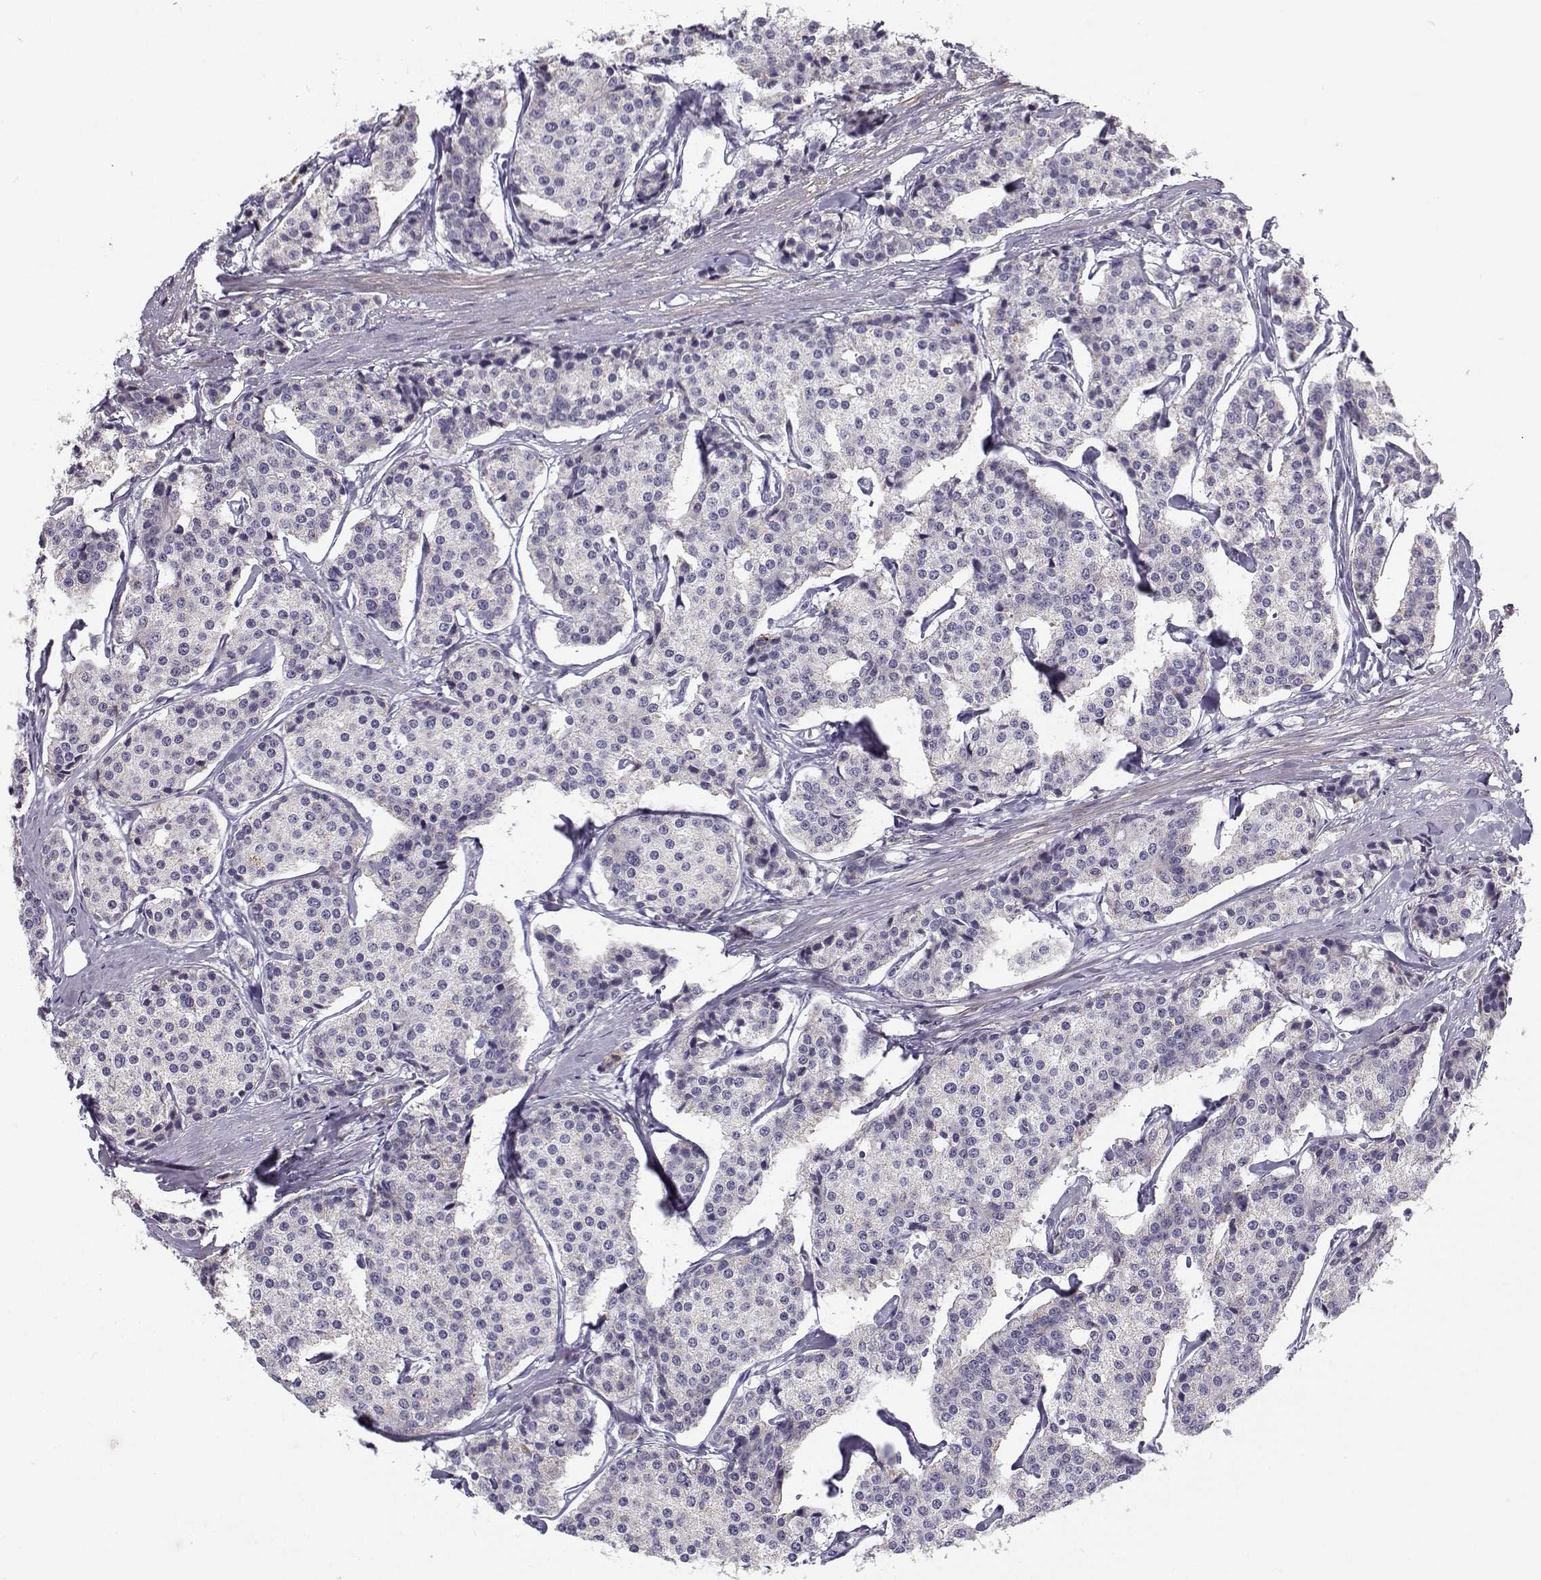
{"staining": {"intensity": "negative", "quantity": "none", "location": "none"}, "tissue": "carcinoid", "cell_type": "Tumor cells", "image_type": "cancer", "snomed": [{"axis": "morphology", "description": "Carcinoid, malignant, NOS"}, {"axis": "topography", "description": "Small intestine"}], "caption": "Tumor cells show no significant protein expression in carcinoid.", "gene": "CREB3L3", "patient": {"sex": "female", "age": 65}}